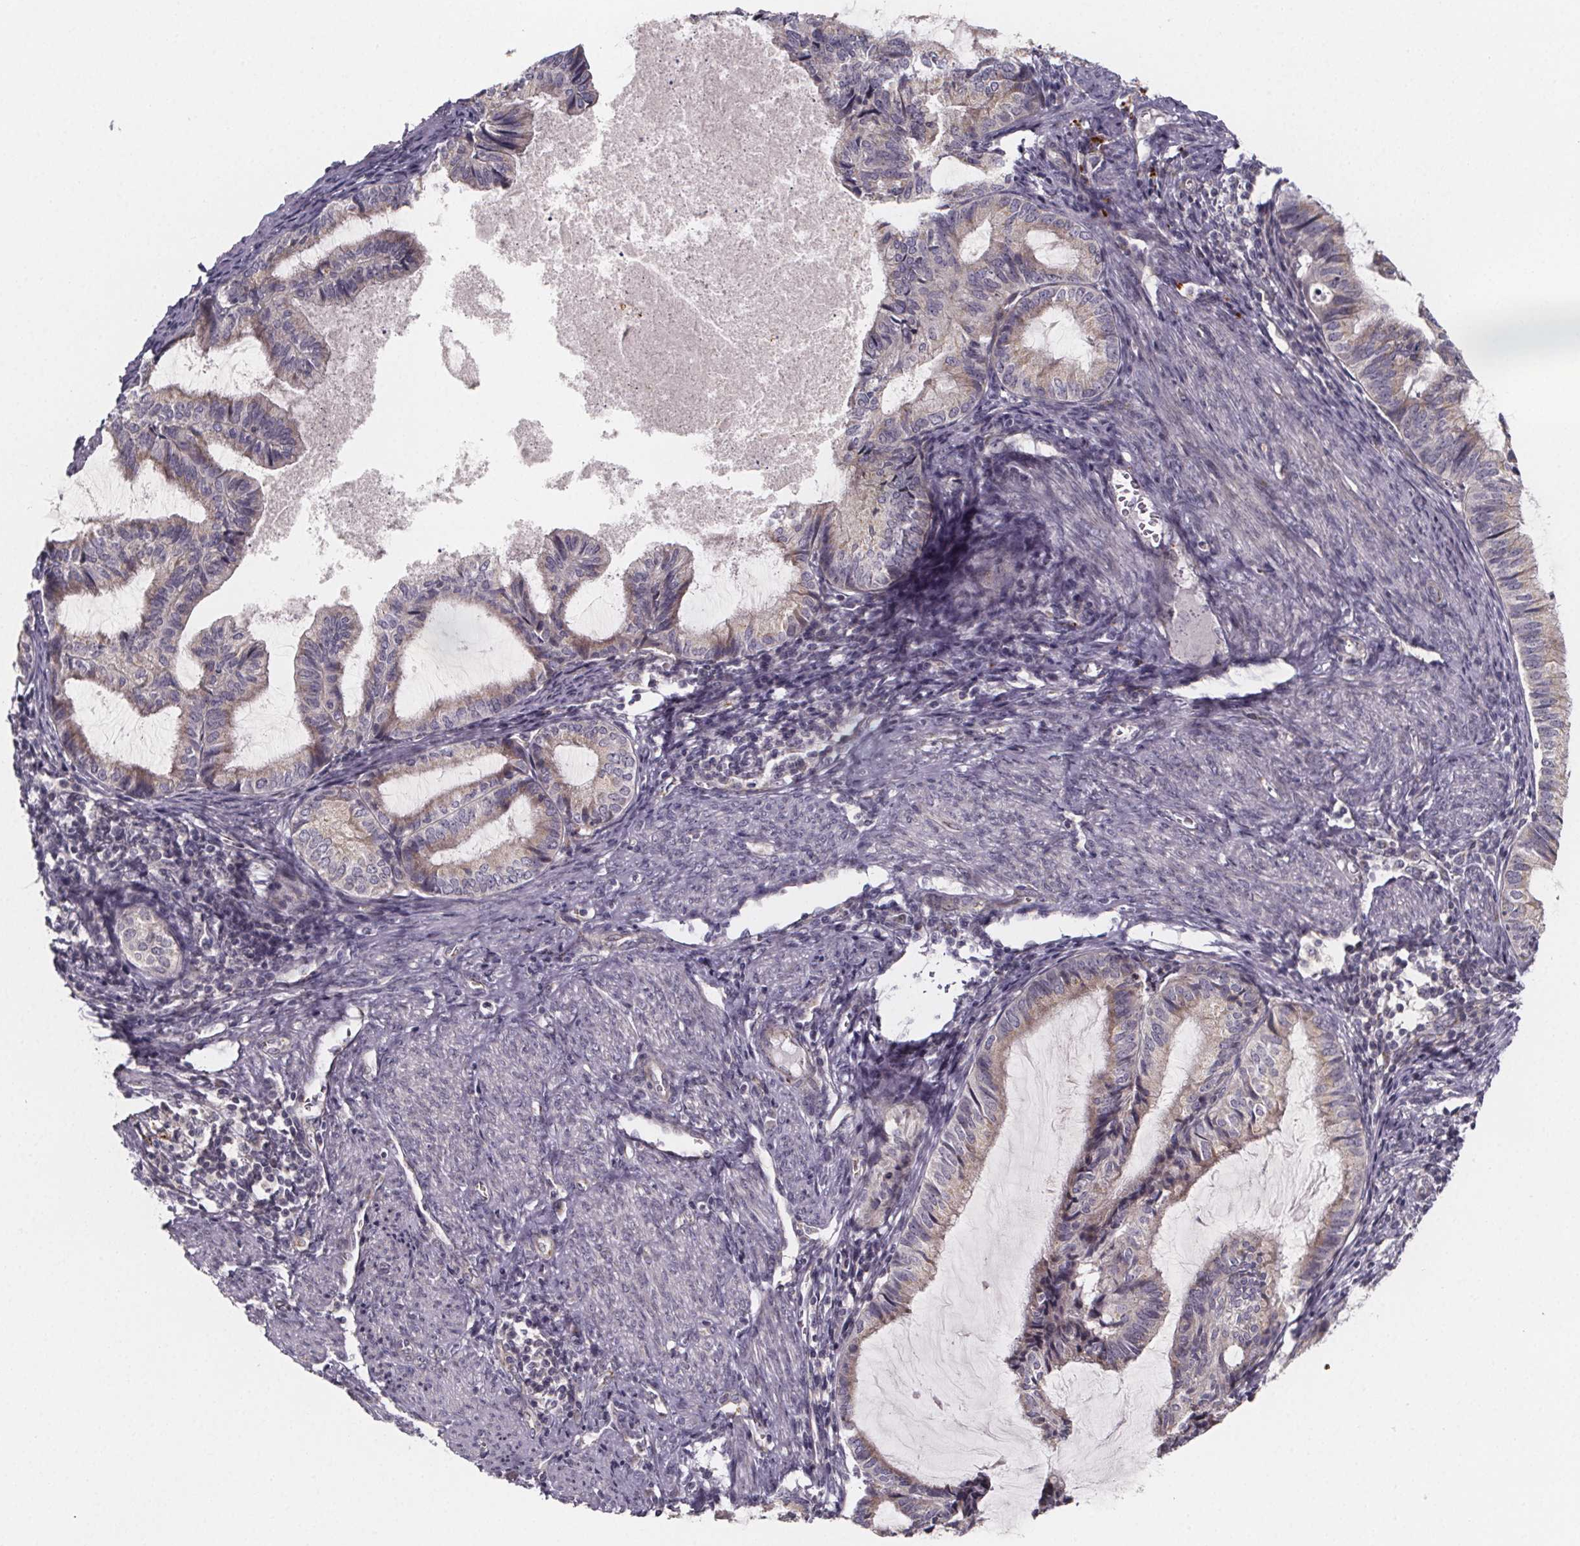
{"staining": {"intensity": "weak", "quantity": "25%-75%", "location": "cytoplasmic/membranous"}, "tissue": "endometrial cancer", "cell_type": "Tumor cells", "image_type": "cancer", "snomed": [{"axis": "morphology", "description": "Adenocarcinoma, NOS"}, {"axis": "topography", "description": "Endometrium"}], "caption": "Tumor cells reveal weak cytoplasmic/membranous staining in approximately 25%-75% of cells in endometrial adenocarcinoma.", "gene": "NDST1", "patient": {"sex": "female", "age": 86}}